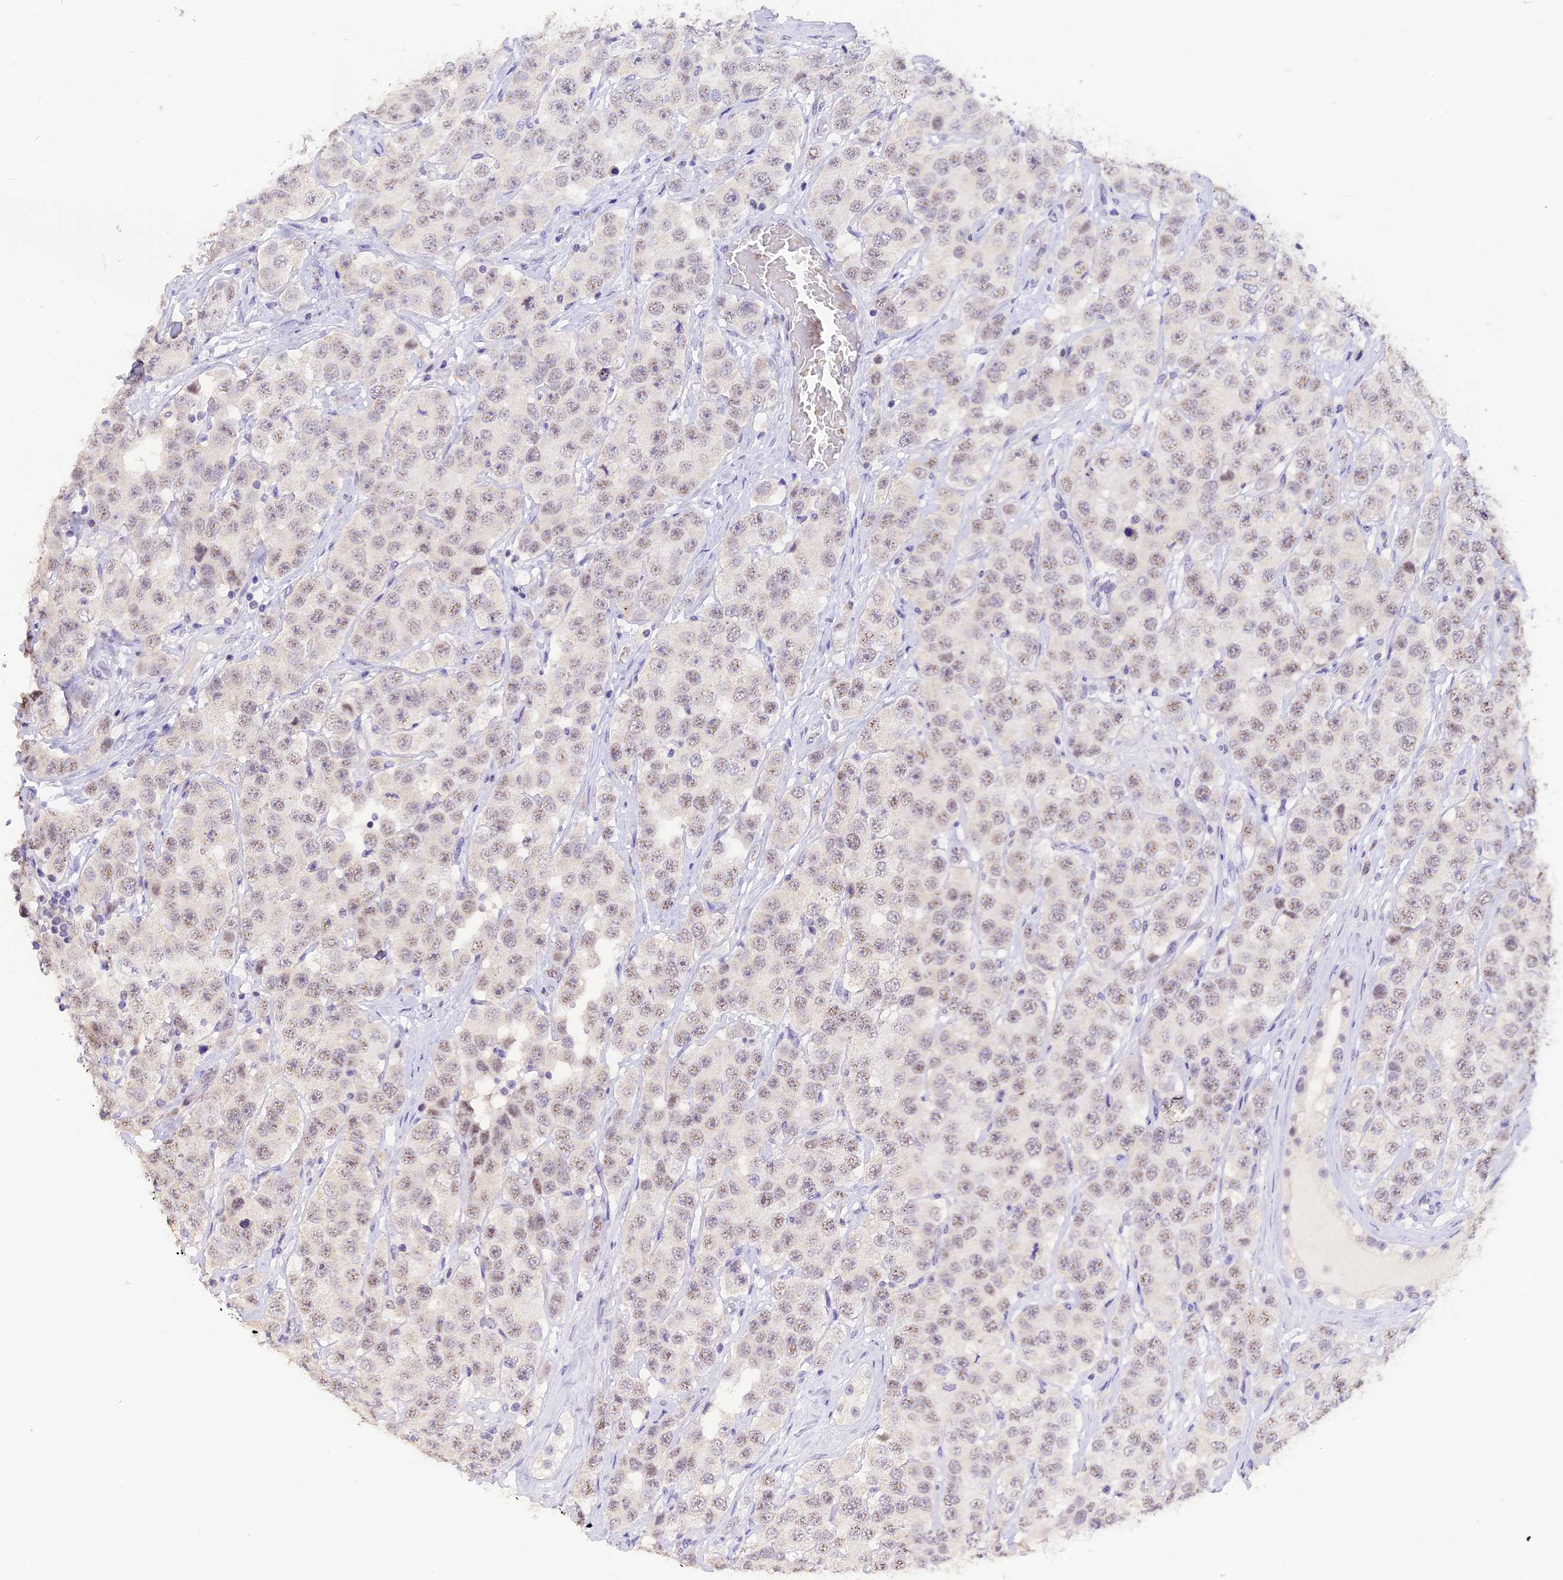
{"staining": {"intensity": "weak", "quantity": "25%-75%", "location": "nuclear"}, "tissue": "testis cancer", "cell_type": "Tumor cells", "image_type": "cancer", "snomed": [{"axis": "morphology", "description": "Seminoma, NOS"}, {"axis": "topography", "description": "Testis"}], "caption": "Weak nuclear expression for a protein is seen in approximately 25%-75% of tumor cells of testis seminoma using IHC.", "gene": "AHSP", "patient": {"sex": "male", "age": 28}}